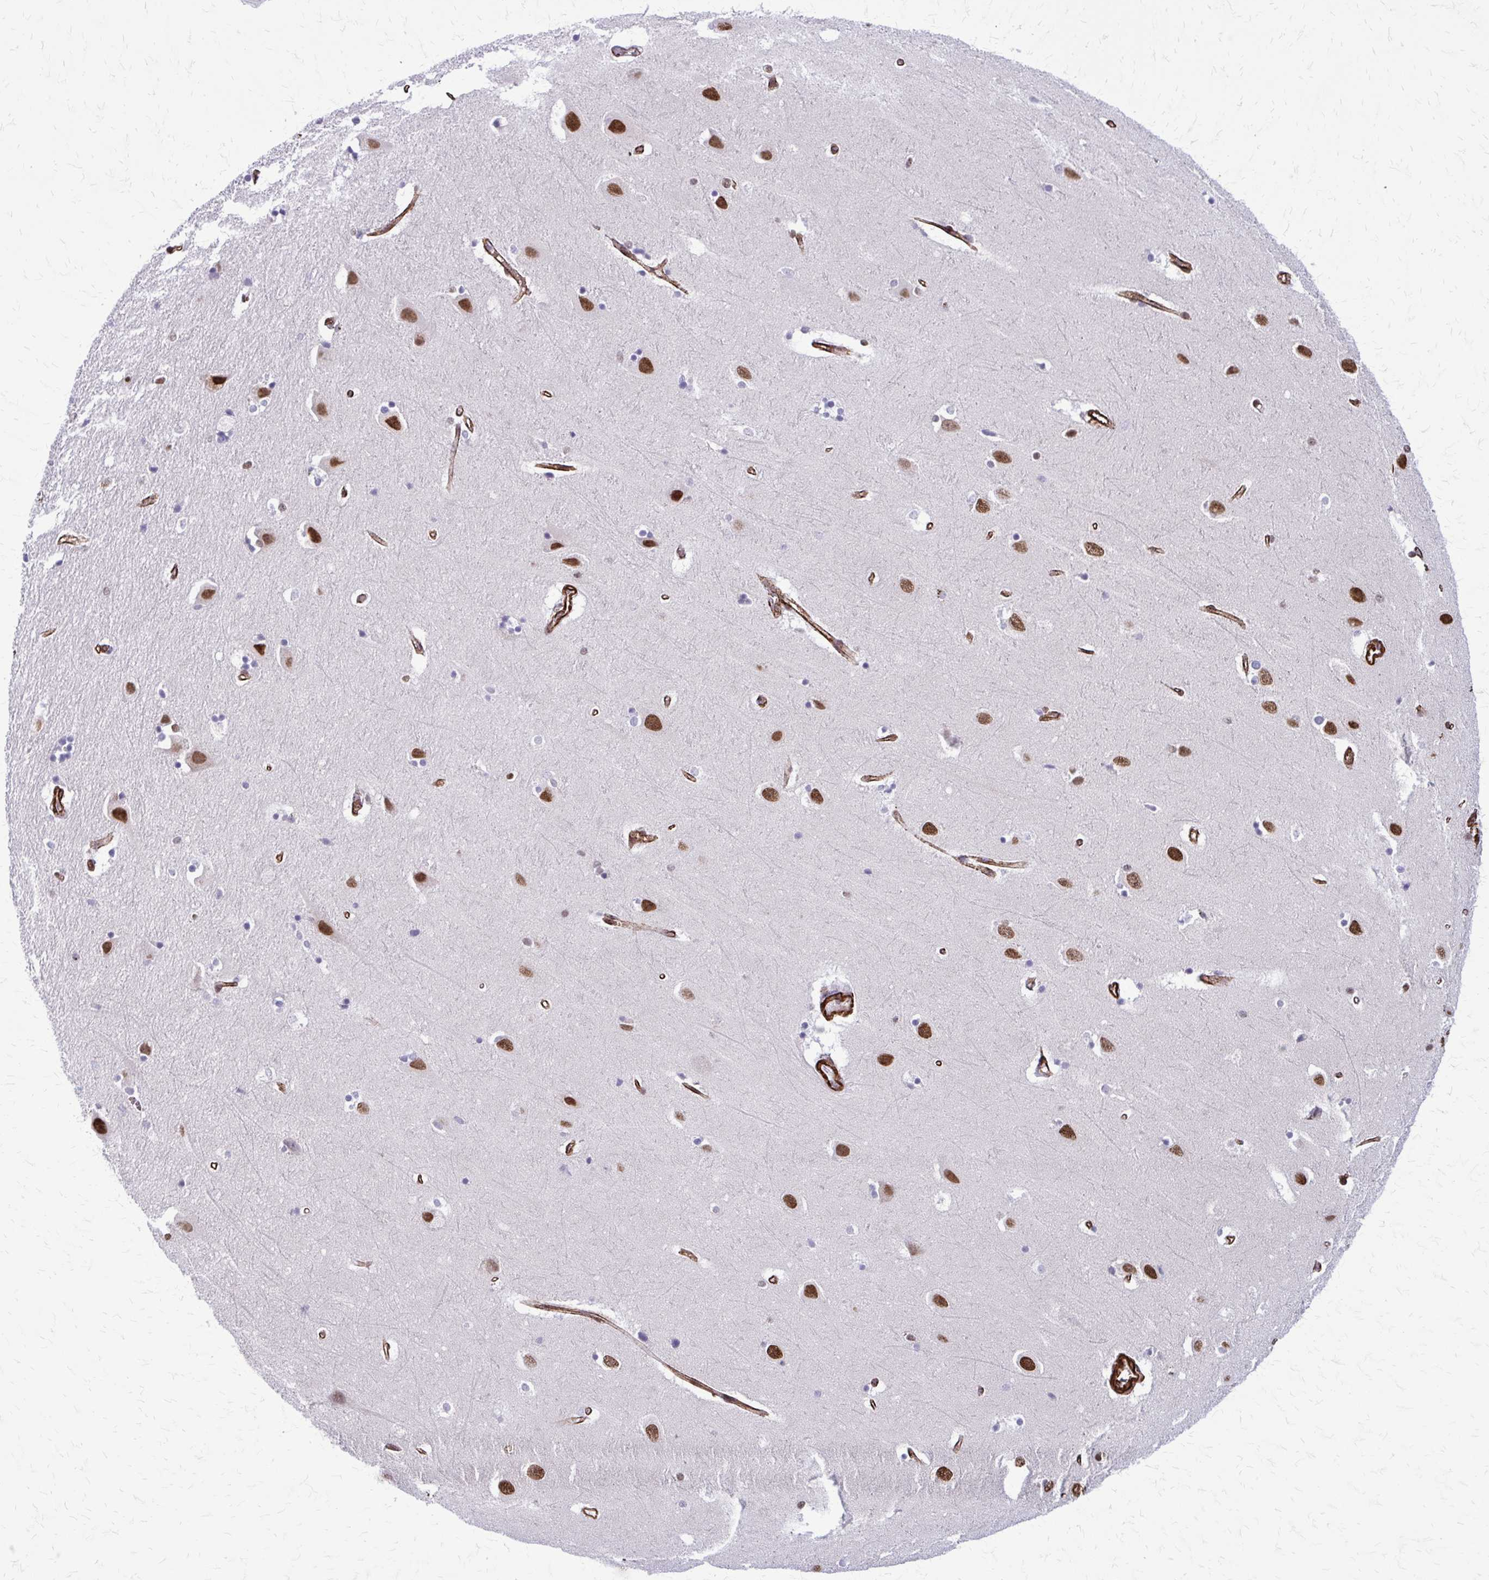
{"staining": {"intensity": "moderate", "quantity": "<25%", "location": "nuclear"}, "tissue": "hippocampus", "cell_type": "Glial cells", "image_type": "normal", "snomed": [{"axis": "morphology", "description": "Normal tissue, NOS"}, {"axis": "topography", "description": "Hippocampus"}], "caption": "DAB immunohistochemical staining of benign human hippocampus demonstrates moderate nuclear protein positivity in about <25% of glial cells.", "gene": "NRBF2", "patient": {"sex": "male", "age": 63}}